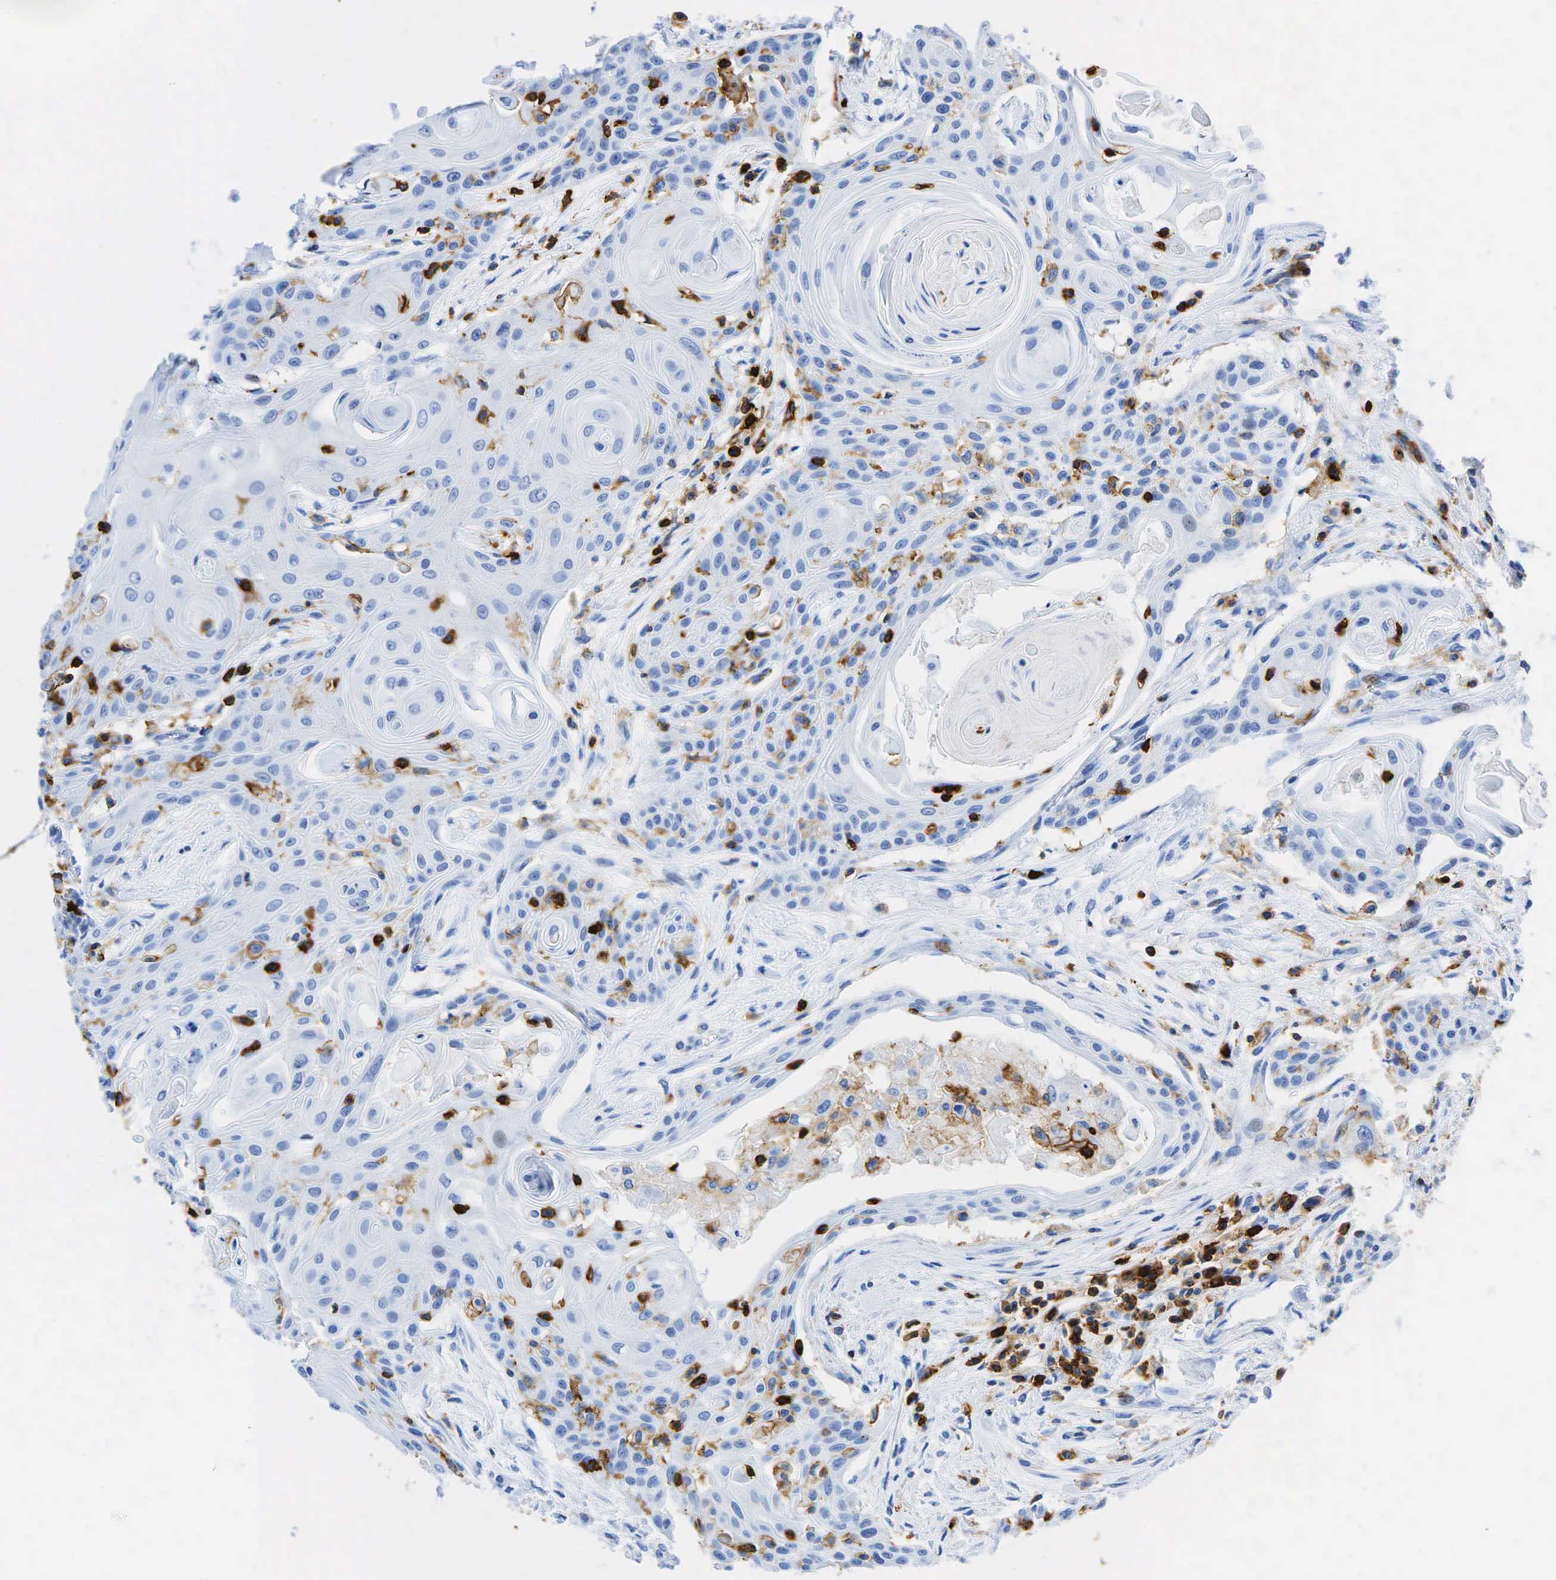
{"staining": {"intensity": "negative", "quantity": "none", "location": "none"}, "tissue": "head and neck cancer", "cell_type": "Tumor cells", "image_type": "cancer", "snomed": [{"axis": "morphology", "description": "Squamous cell carcinoma, NOS"}, {"axis": "morphology", "description": "Squamous cell carcinoma, metastatic, NOS"}, {"axis": "topography", "description": "Lymph node"}, {"axis": "topography", "description": "Salivary gland"}, {"axis": "topography", "description": "Head-Neck"}], "caption": "The immunohistochemistry (IHC) histopathology image has no significant positivity in tumor cells of head and neck cancer tissue. (DAB (3,3'-diaminobenzidine) IHC, high magnification).", "gene": "PTPRC", "patient": {"sex": "female", "age": 74}}